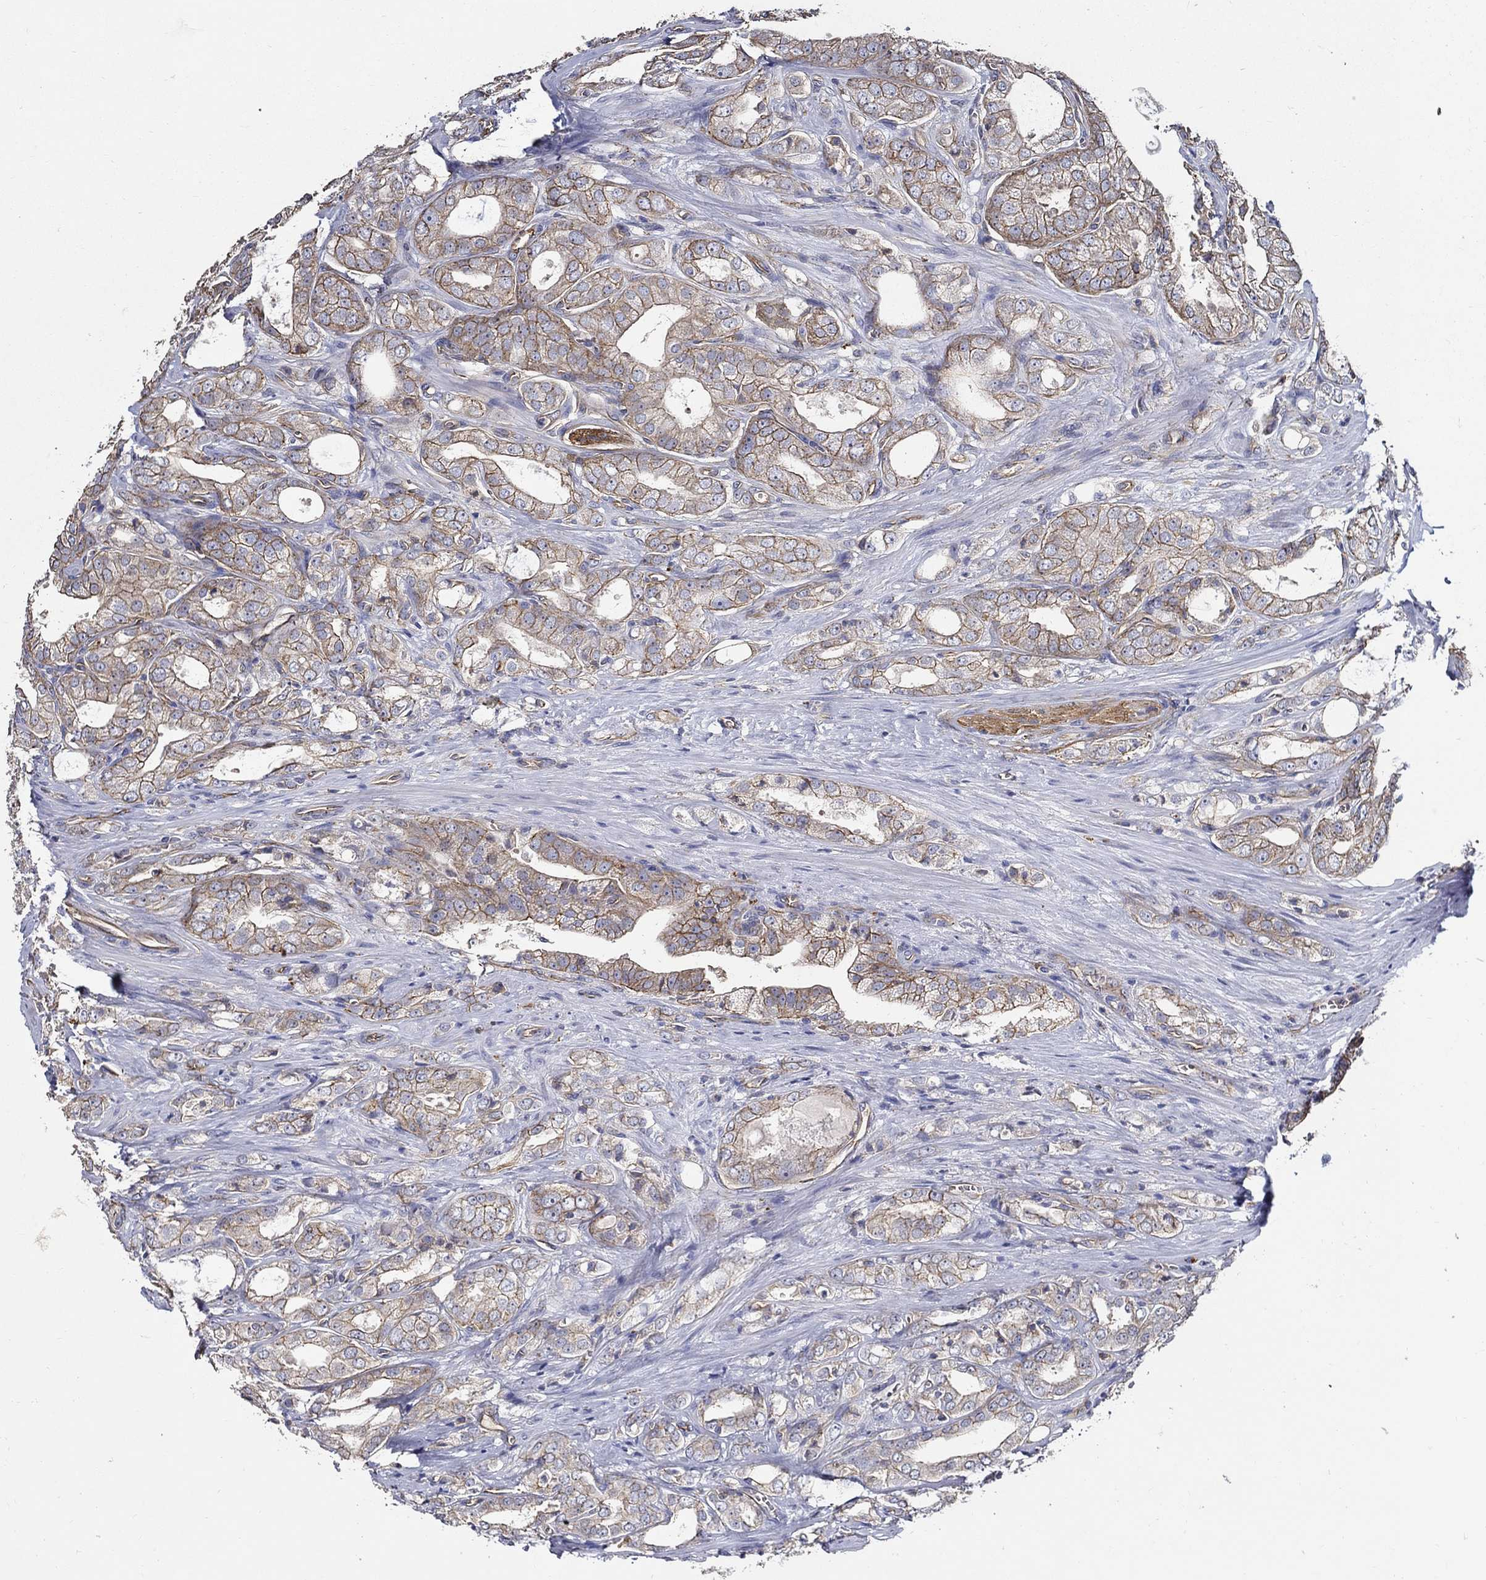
{"staining": {"intensity": "strong", "quantity": "25%-75%", "location": "cytoplasmic/membranous"}, "tissue": "prostate cancer", "cell_type": "Tumor cells", "image_type": "cancer", "snomed": [{"axis": "morphology", "description": "Adenocarcinoma, NOS"}, {"axis": "morphology", "description": "Adenocarcinoma, High grade"}, {"axis": "topography", "description": "Prostate"}], "caption": "Protein expression analysis of human prostate adenocarcinoma reveals strong cytoplasmic/membranous expression in about 25%-75% of tumor cells. The protein of interest is shown in brown color, while the nuclei are stained blue.", "gene": "APBB3", "patient": {"sex": "male", "age": 70}}